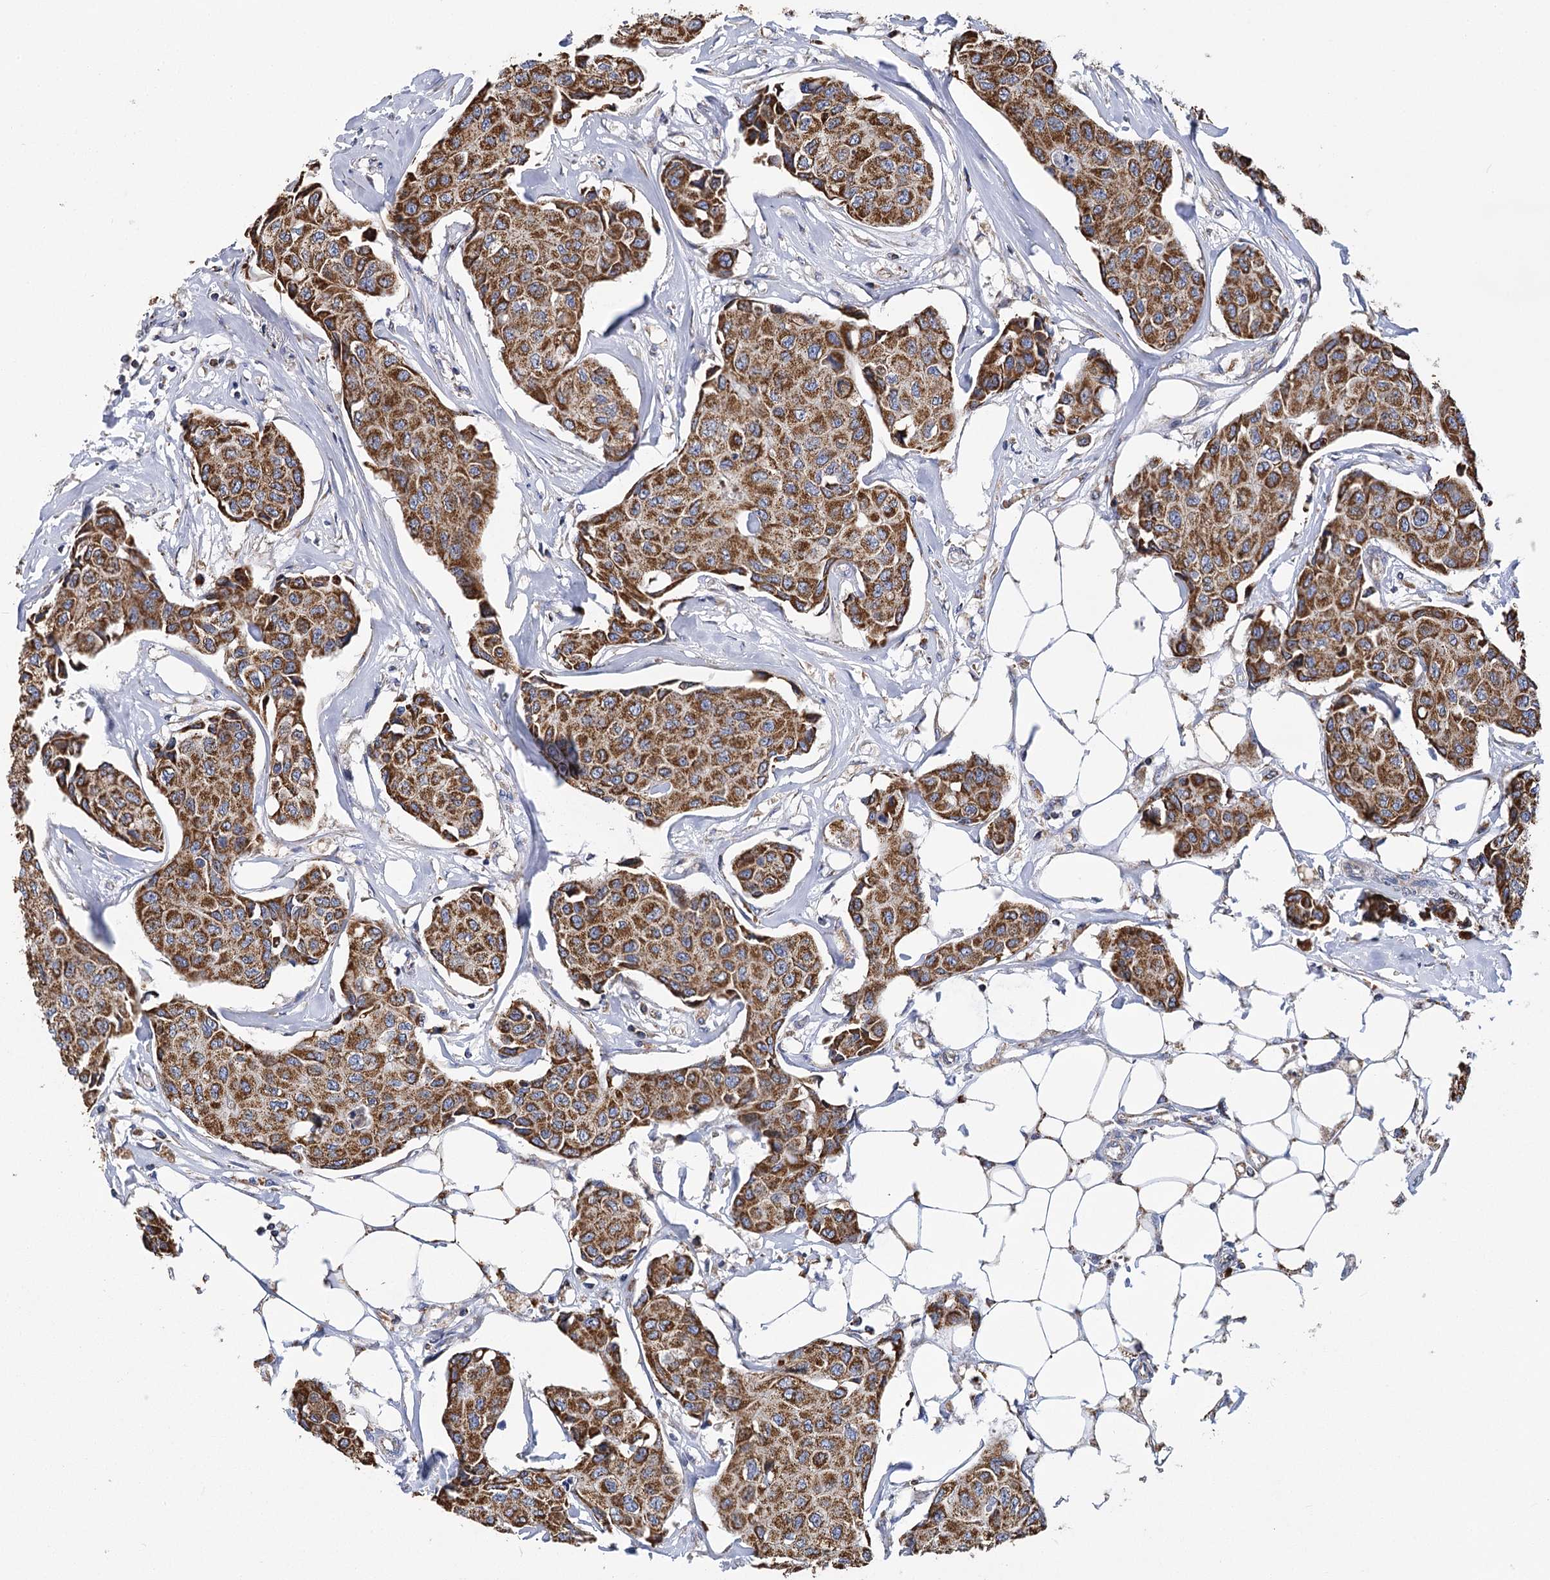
{"staining": {"intensity": "strong", "quantity": ">75%", "location": "cytoplasmic/membranous"}, "tissue": "breast cancer", "cell_type": "Tumor cells", "image_type": "cancer", "snomed": [{"axis": "morphology", "description": "Duct carcinoma"}, {"axis": "topography", "description": "Breast"}], "caption": "Immunohistochemical staining of infiltrating ductal carcinoma (breast) reveals high levels of strong cytoplasmic/membranous staining in about >75% of tumor cells. The staining was performed using DAB (3,3'-diaminobenzidine), with brown indicating positive protein expression. Nuclei are stained blue with hematoxylin.", "gene": "CCDC73", "patient": {"sex": "female", "age": 80}}